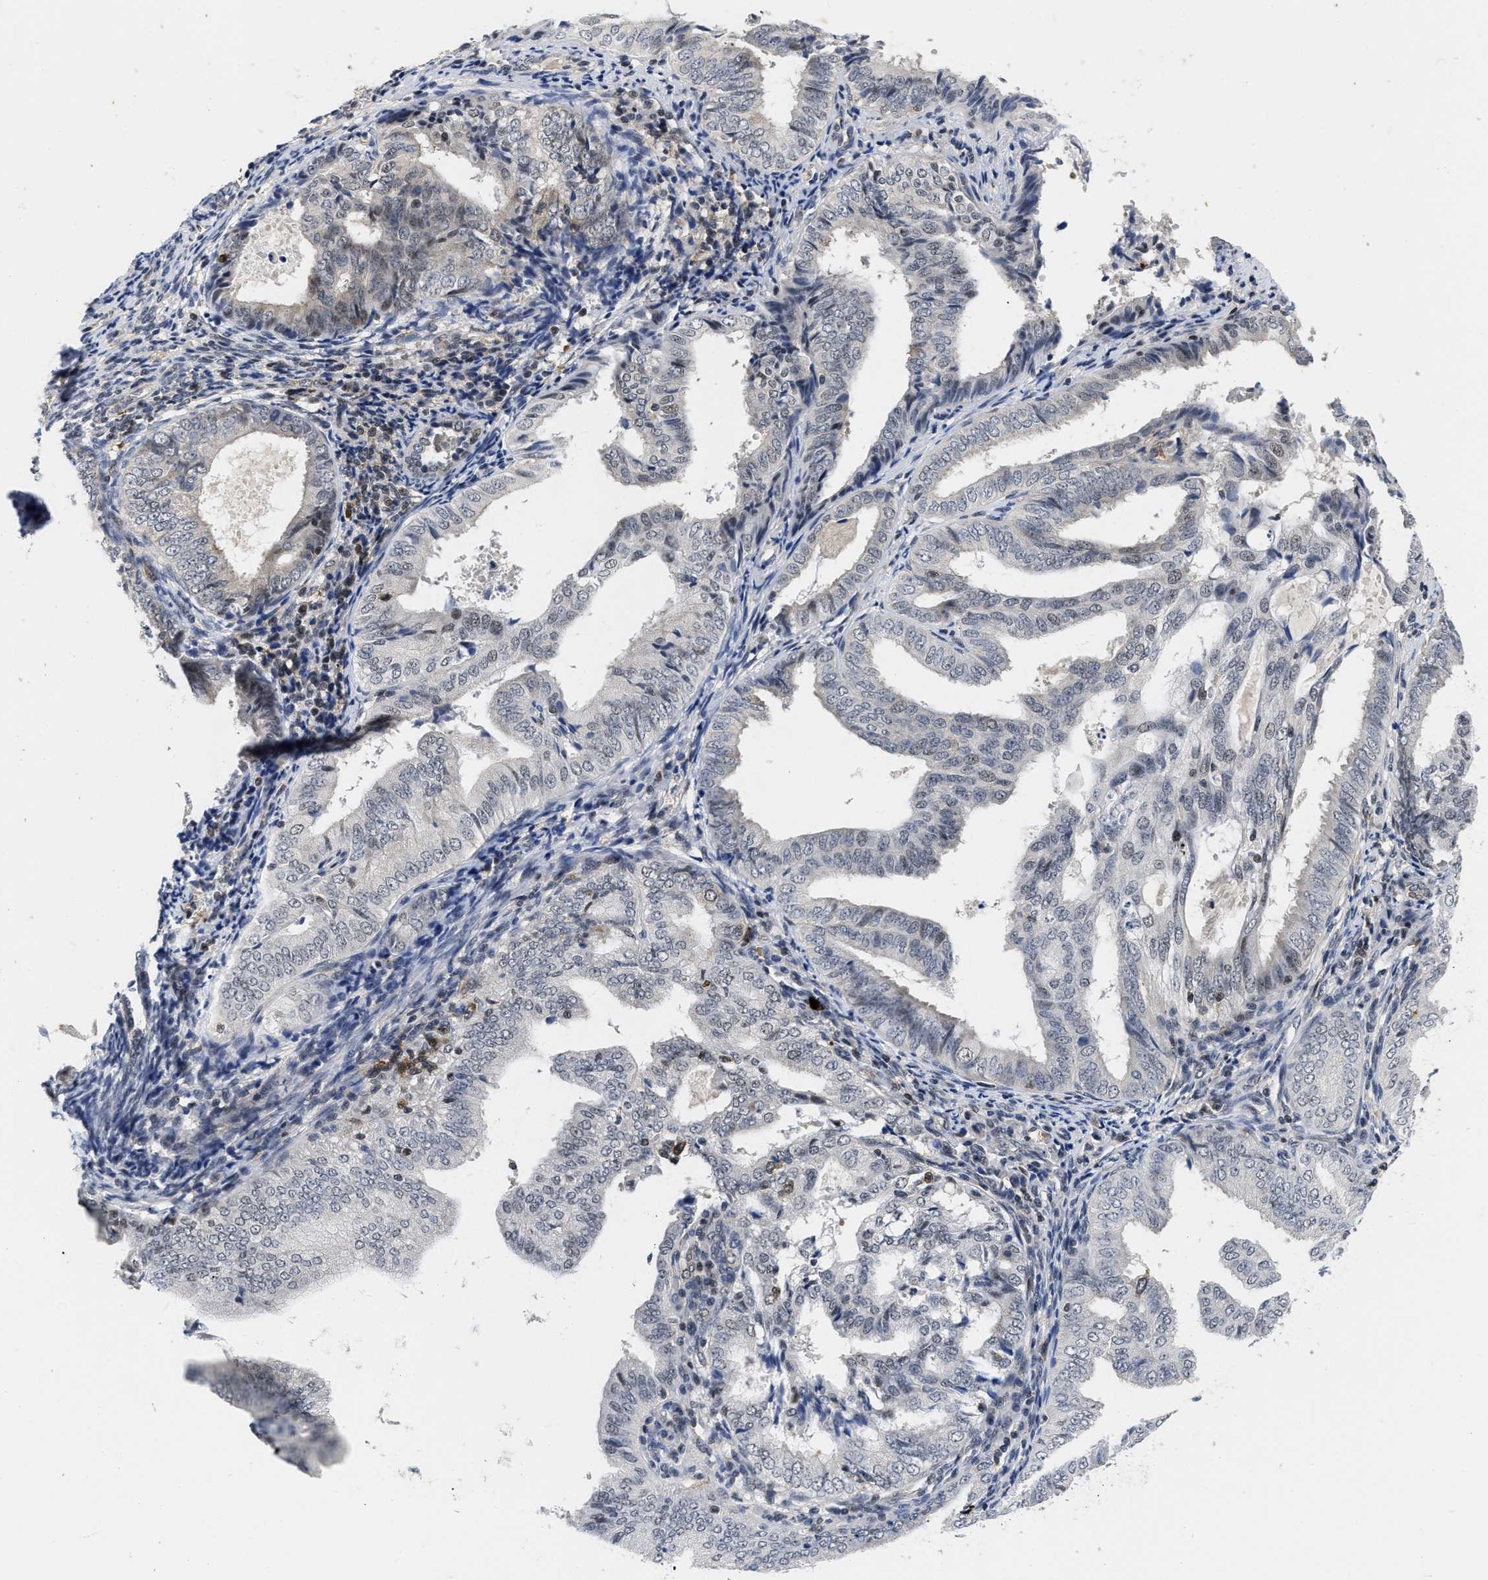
{"staining": {"intensity": "negative", "quantity": "none", "location": "none"}, "tissue": "endometrial cancer", "cell_type": "Tumor cells", "image_type": "cancer", "snomed": [{"axis": "morphology", "description": "Adenocarcinoma, NOS"}, {"axis": "topography", "description": "Endometrium"}], "caption": "Tumor cells are negative for brown protein staining in adenocarcinoma (endometrial). The staining is performed using DAB brown chromogen with nuclei counter-stained in using hematoxylin.", "gene": "HIF1A", "patient": {"sex": "female", "age": 58}}